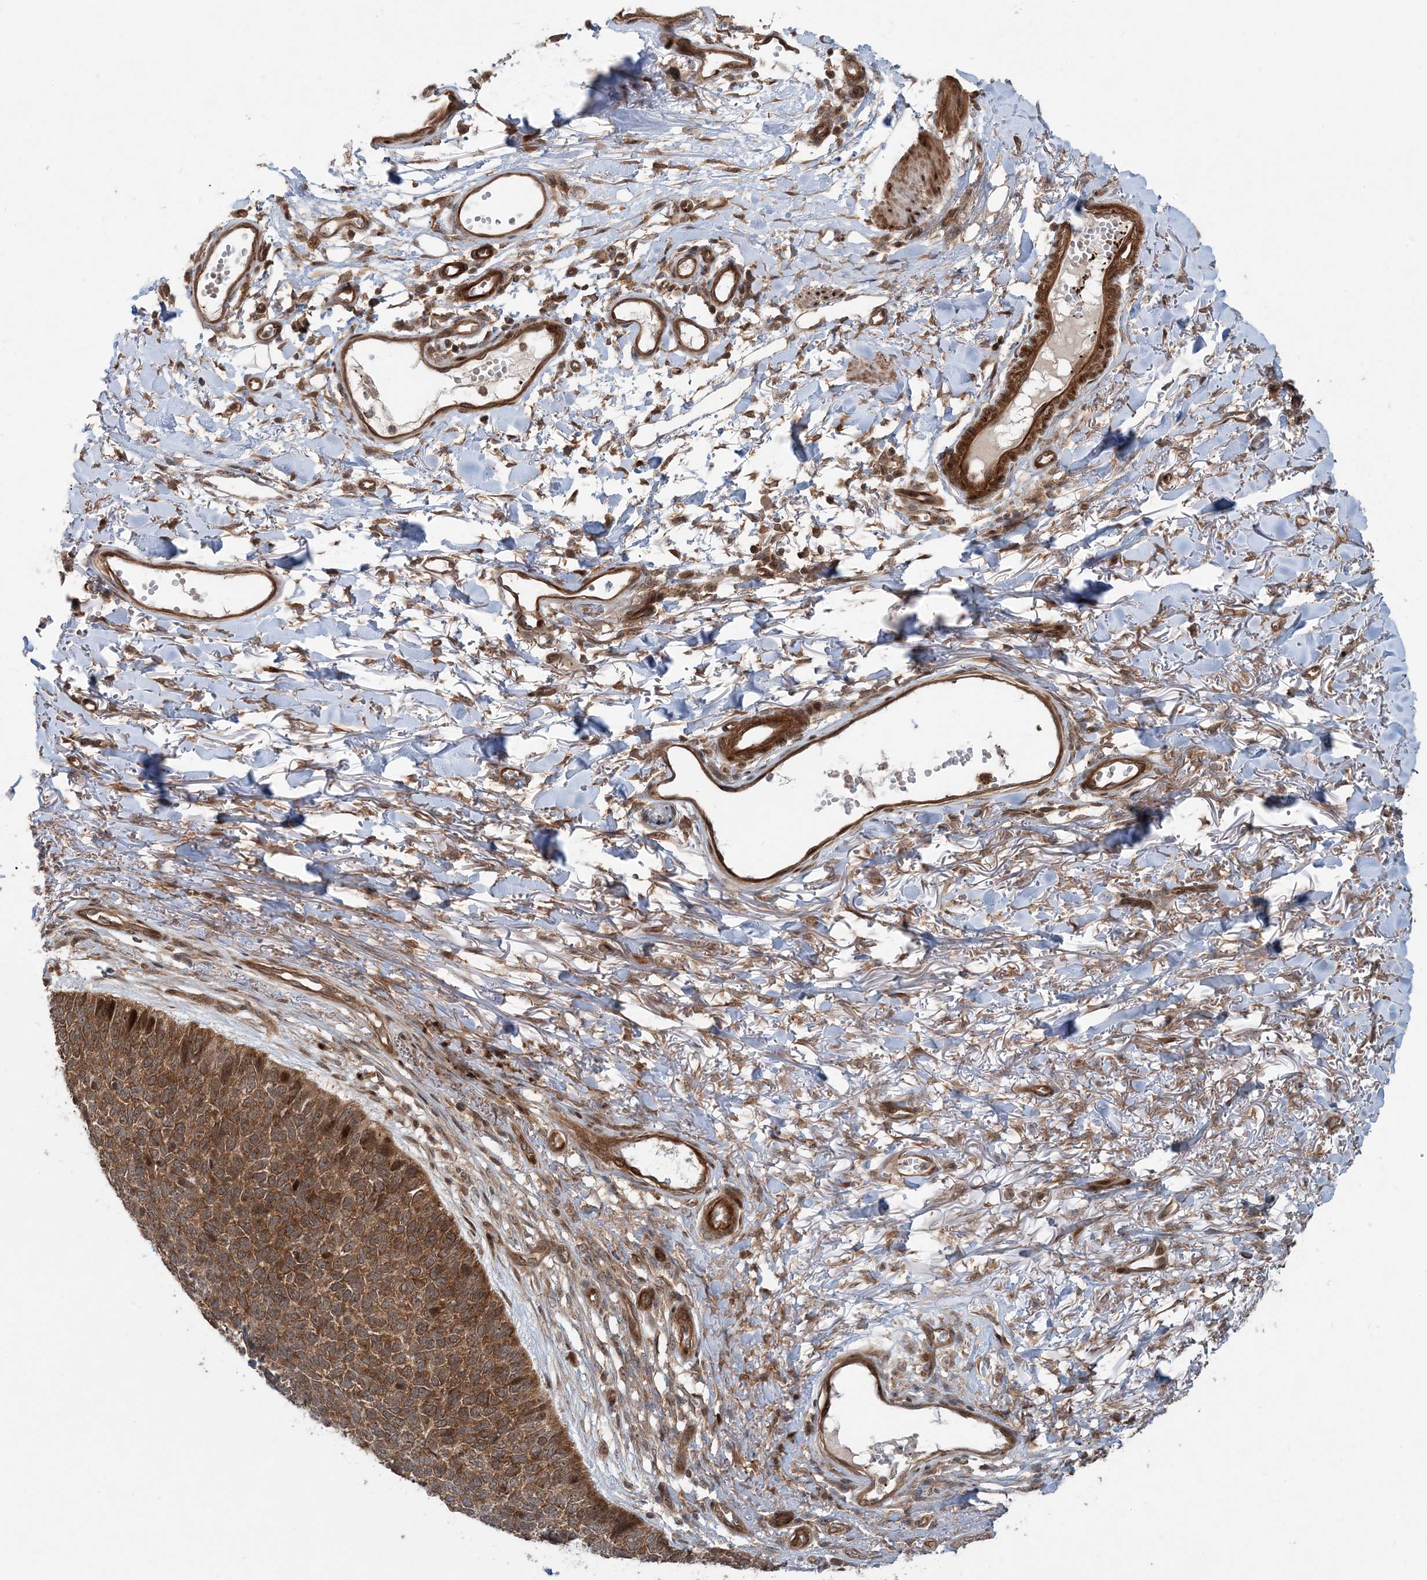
{"staining": {"intensity": "moderate", "quantity": ">75%", "location": "cytoplasmic/membranous,nuclear"}, "tissue": "skin cancer", "cell_type": "Tumor cells", "image_type": "cancer", "snomed": [{"axis": "morphology", "description": "Basal cell carcinoma"}, {"axis": "topography", "description": "Skin"}], "caption": "Tumor cells exhibit medium levels of moderate cytoplasmic/membranous and nuclear expression in approximately >75% of cells in skin basal cell carcinoma.", "gene": "GEMIN5", "patient": {"sex": "female", "age": 84}}